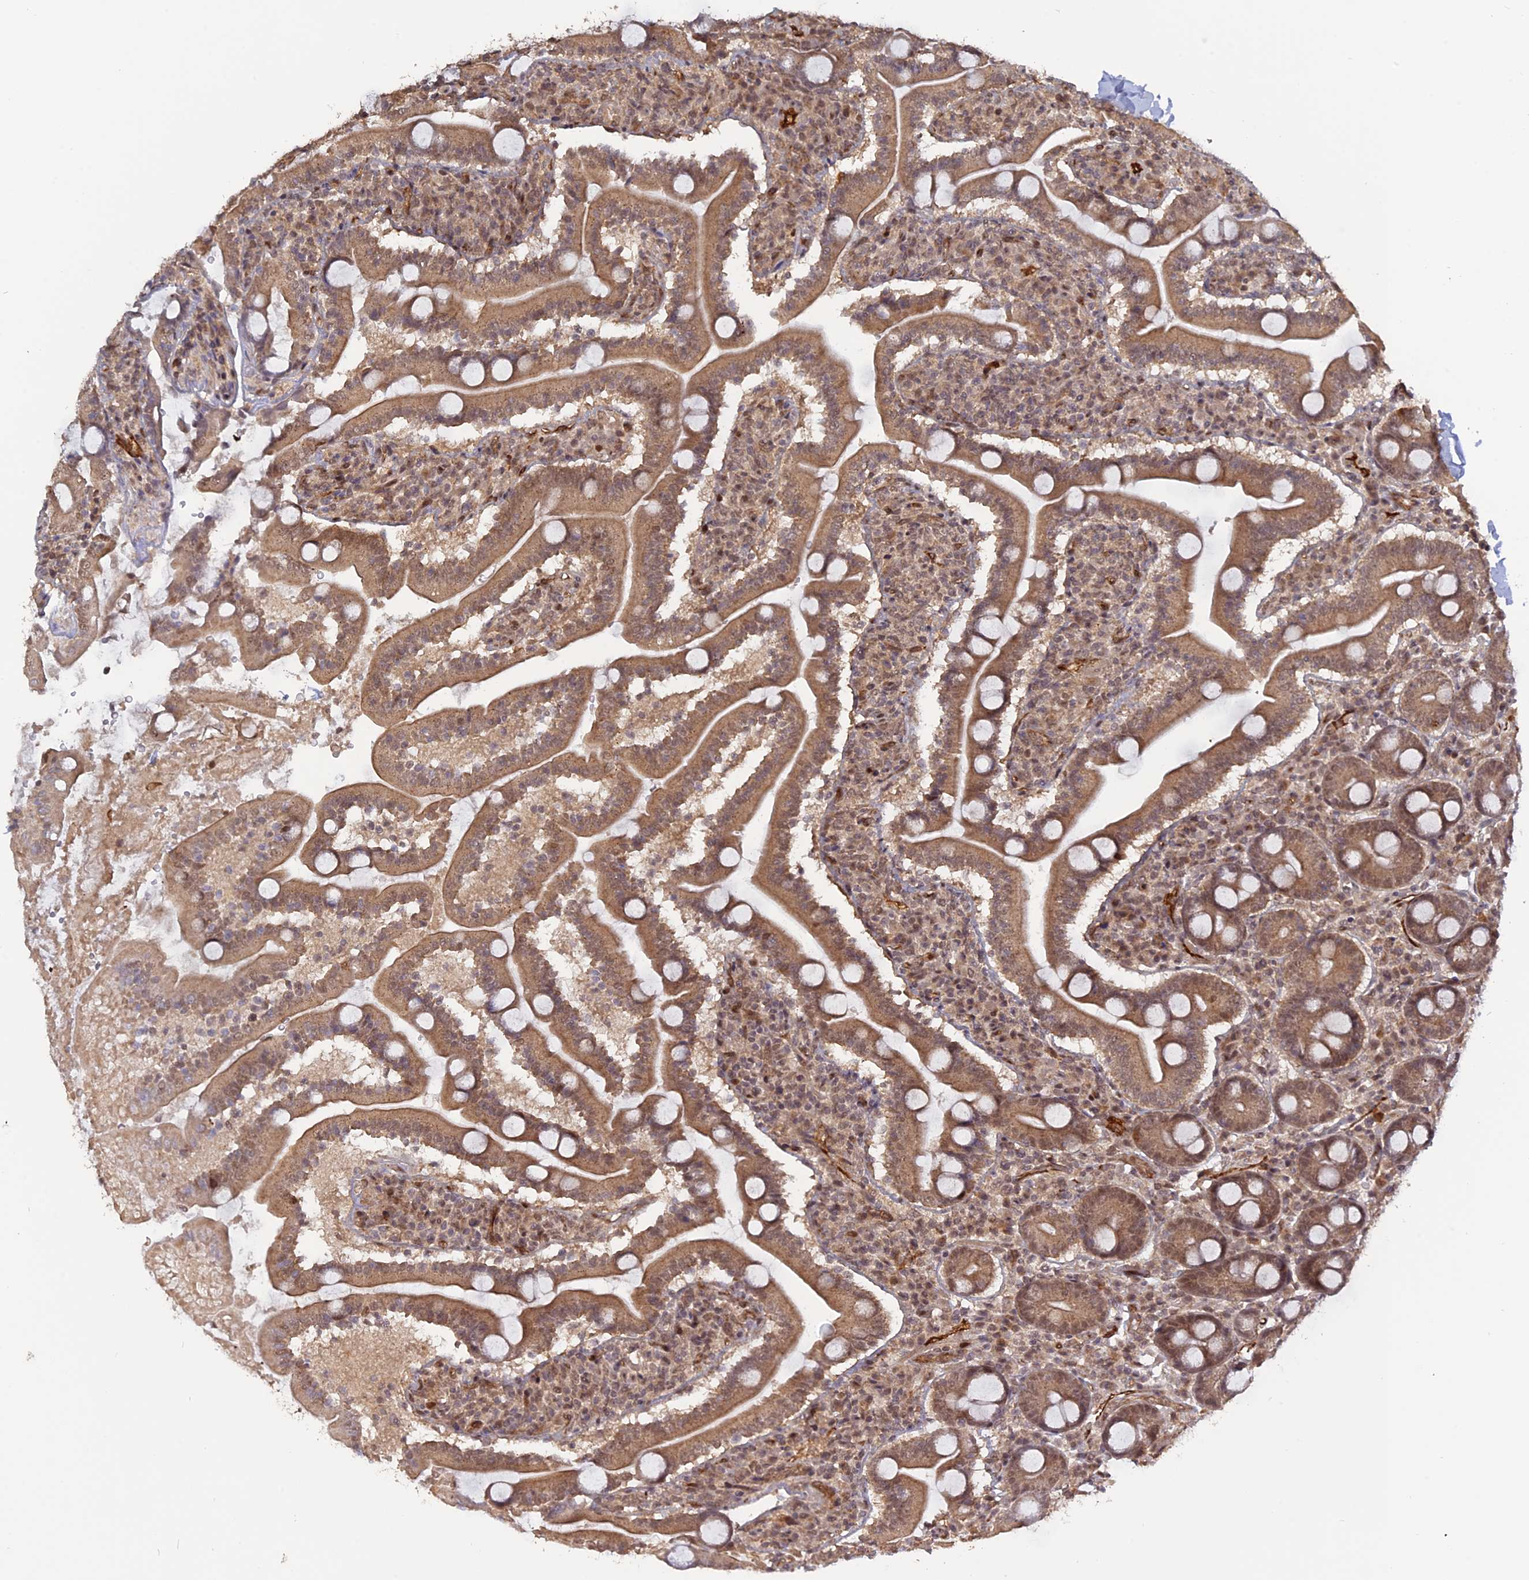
{"staining": {"intensity": "moderate", "quantity": ">75%", "location": "cytoplasmic/membranous,nuclear"}, "tissue": "duodenum", "cell_type": "Glandular cells", "image_type": "normal", "snomed": [{"axis": "morphology", "description": "Normal tissue, NOS"}, {"axis": "topography", "description": "Duodenum"}], "caption": "Duodenum stained with immunohistochemistry (IHC) exhibits moderate cytoplasmic/membranous,nuclear positivity in approximately >75% of glandular cells. Using DAB (brown) and hematoxylin (blue) stains, captured at high magnification using brightfield microscopy.", "gene": "PKIG", "patient": {"sex": "male", "age": 35}}